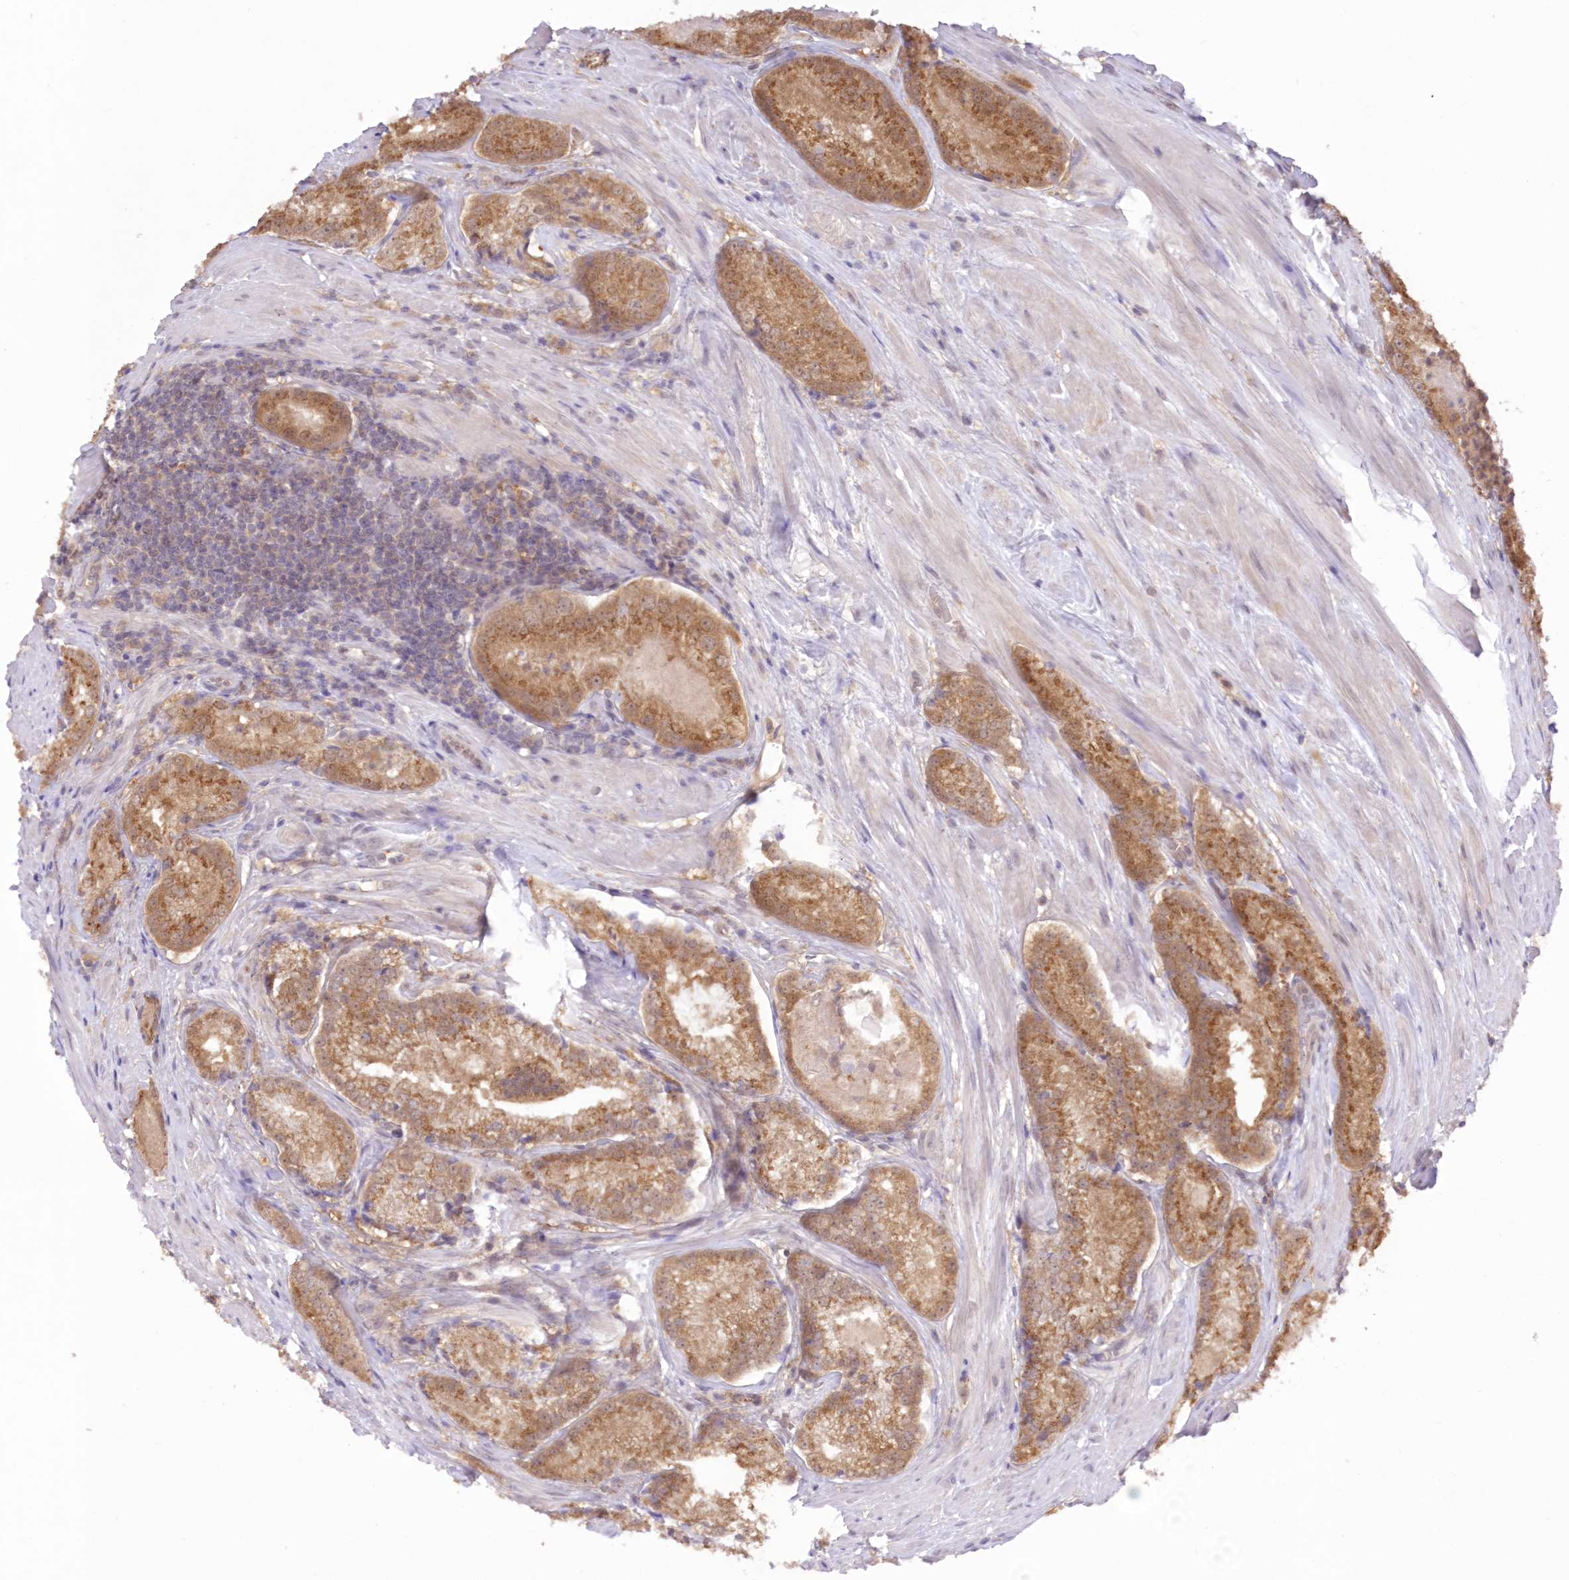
{"staining": {"intensity": "moderate", "quantity": ">75%", "location": "cytoplasmic/membranous"}, "tissue": "prostate cancer", "cell_type": "Tumor cells", "image_type": "cancer", "snomed": [{"axis": "morphology", "description": "Adenocarcinoma, Low grade"}, {"axis": "topography", "description": "Prostate"}], "caption": "Protein staining demonstrates moderate cytoplasmic/membranous expression in about >75% of tumor cells in prostate cancer (low-grade adenocarcinoma).", "gene": "RNPEP", "patient": {"sex": "male", "age": 54}}